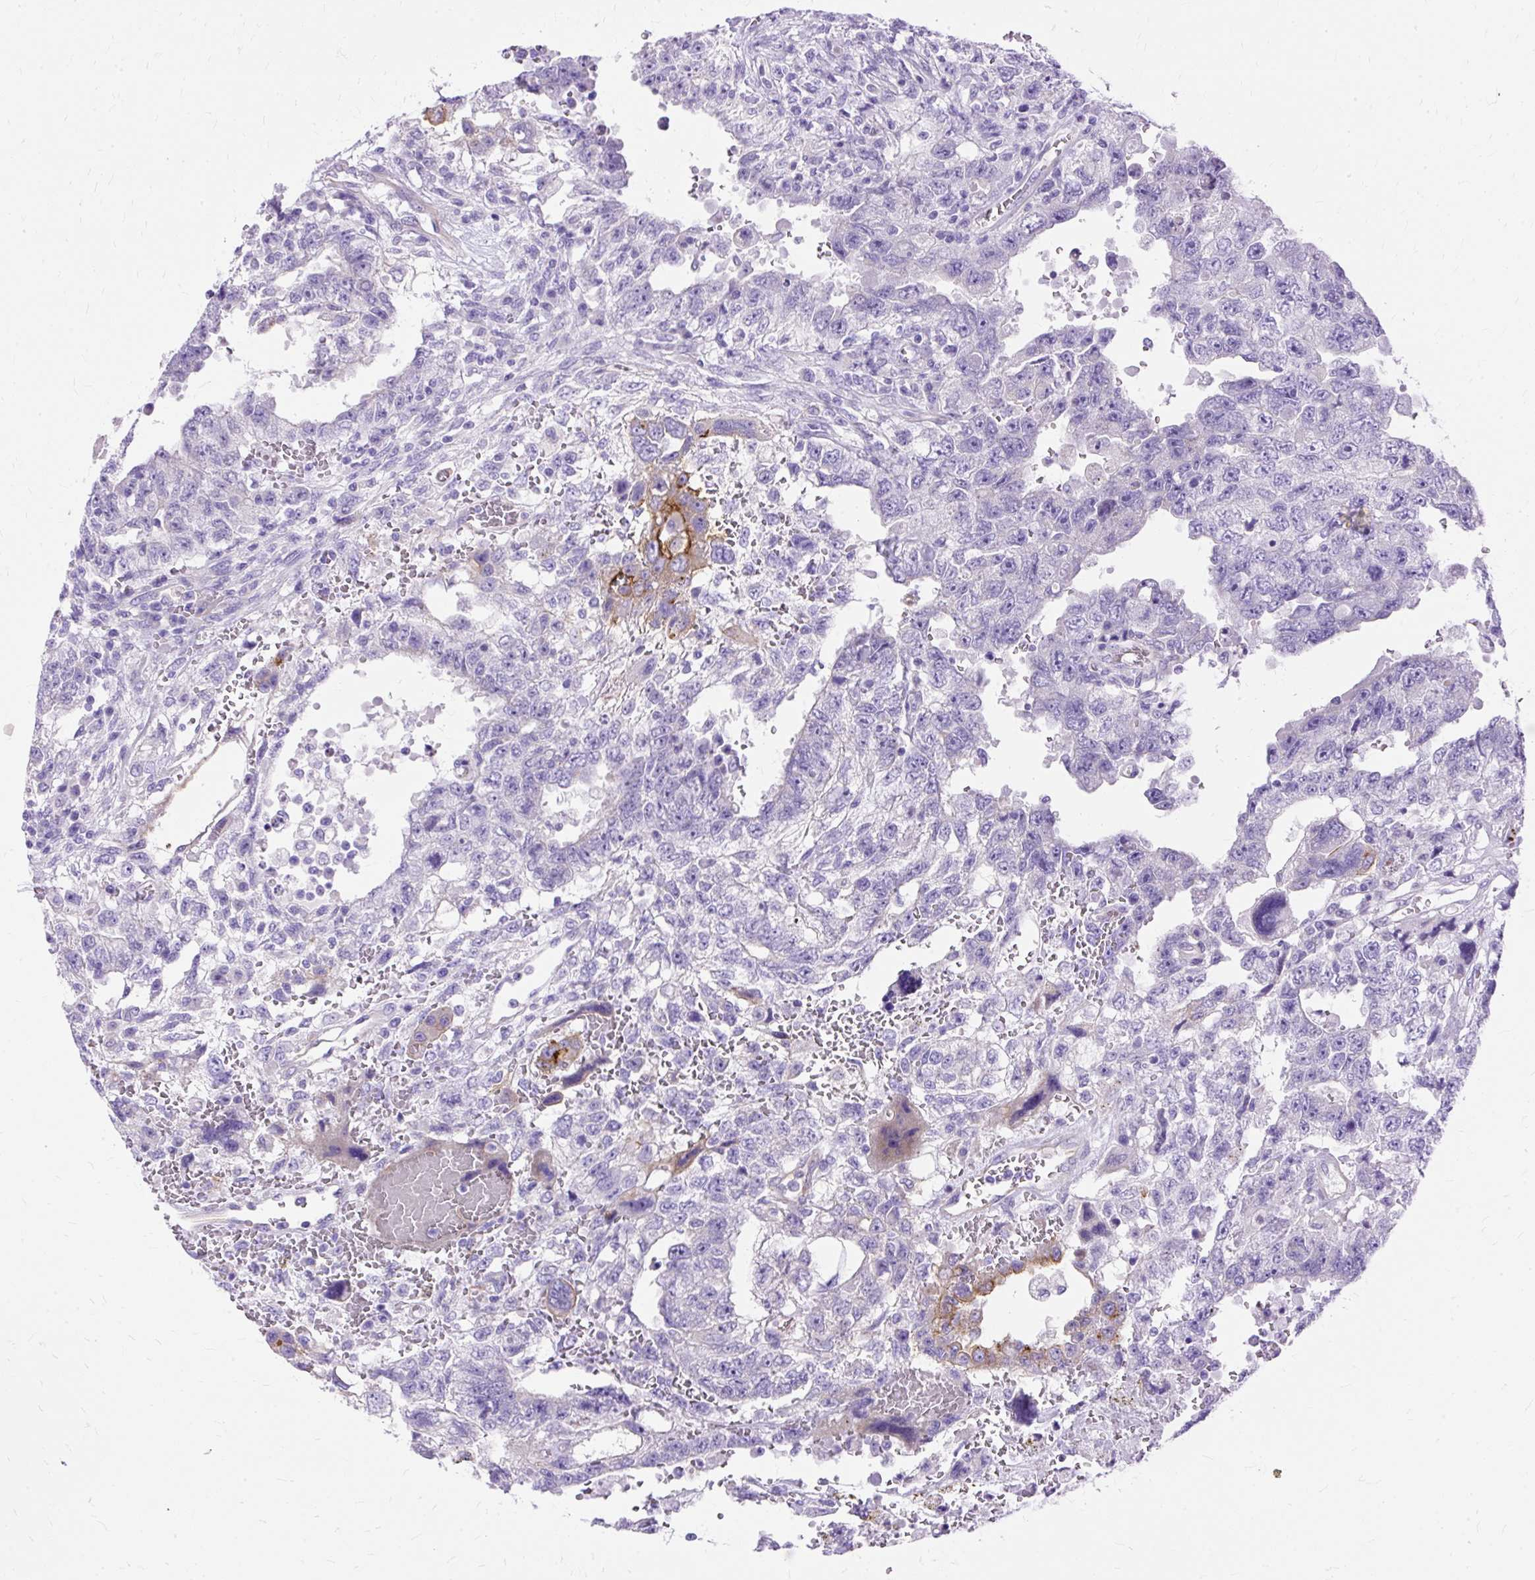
{"staining": {"intensity": "moderate", "quantity": "<25%", "location": "cytoplasmic/membranous"}, "tissue": "testis cancer", "cell_type": "Tumor cells", "image_type": "cancer", "snomed": [{"axis": "morphology", "description": "Carcinoma, Embryonal, NOS"}, {"axis": "topography", "description": "Testis"}], "caption": "Moderate cytoplasmic/membranous expression is present in approximately <25% of tumor cells in testis cancer (embryonal carcinoma).", "gene": "MYO6", "patient": {"sex": "male", "age": 26}}